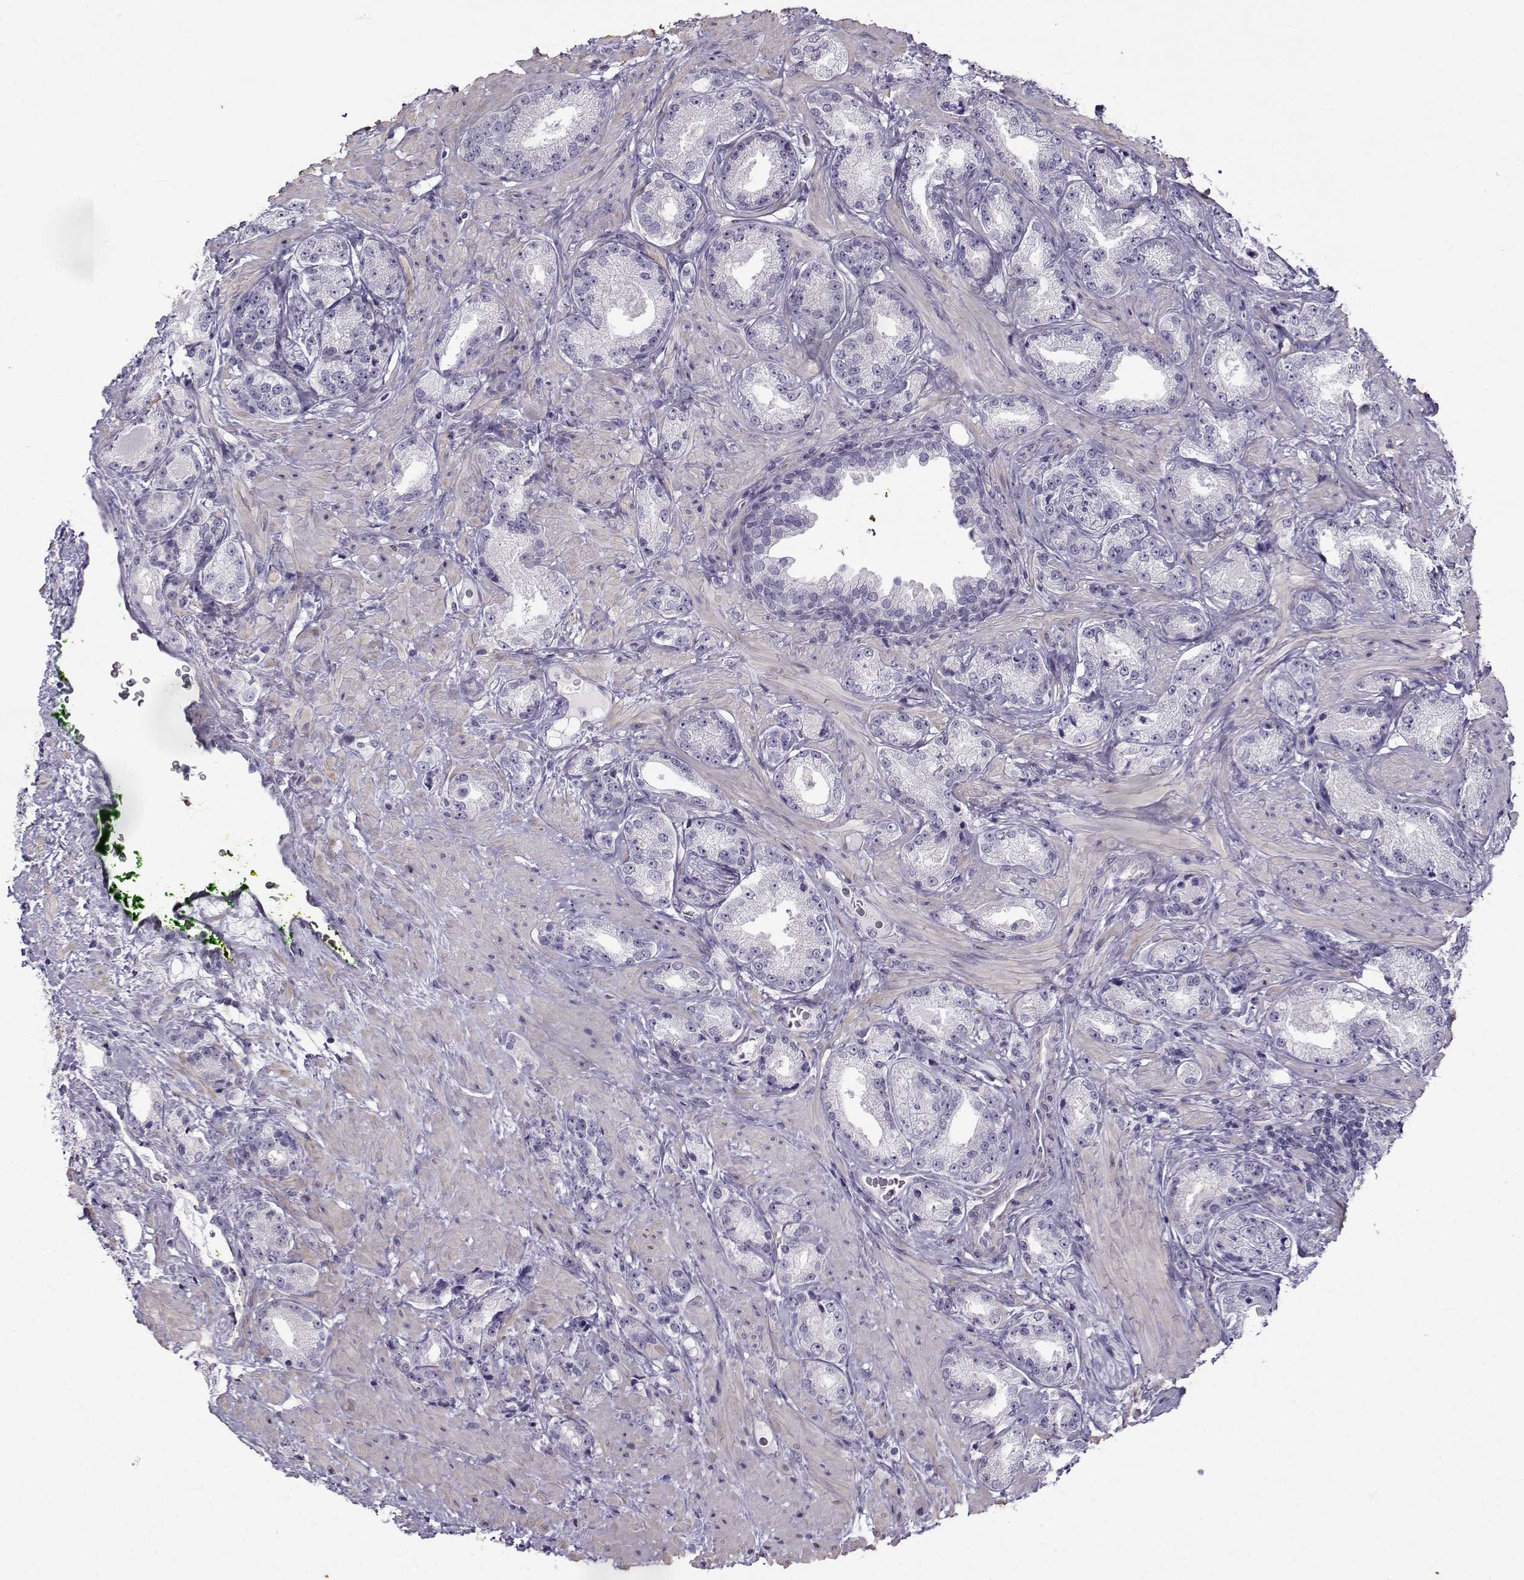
{"staining": {"intensity": "negative", "quantity": "none", "location": "none"}, "tissue": "prostate cancer", "cell_type": "Tumor cells", "image_type": "cancer", "snomed": [{"axis": "morphology", "description": "Adenocarcinoma, Low grade"}, {"axis": "topography", "description": "Prostate"}], "caption": "High magnification brightfield microscopy of prostate cancer stained with DAB (3,3'-diaminobenzidine) (brown) and counterstained with hematoxylin (blue): tumor cells show no significant positivity.", "gene": "TEX55", "patient": {"sex": "male", "age": 68}}